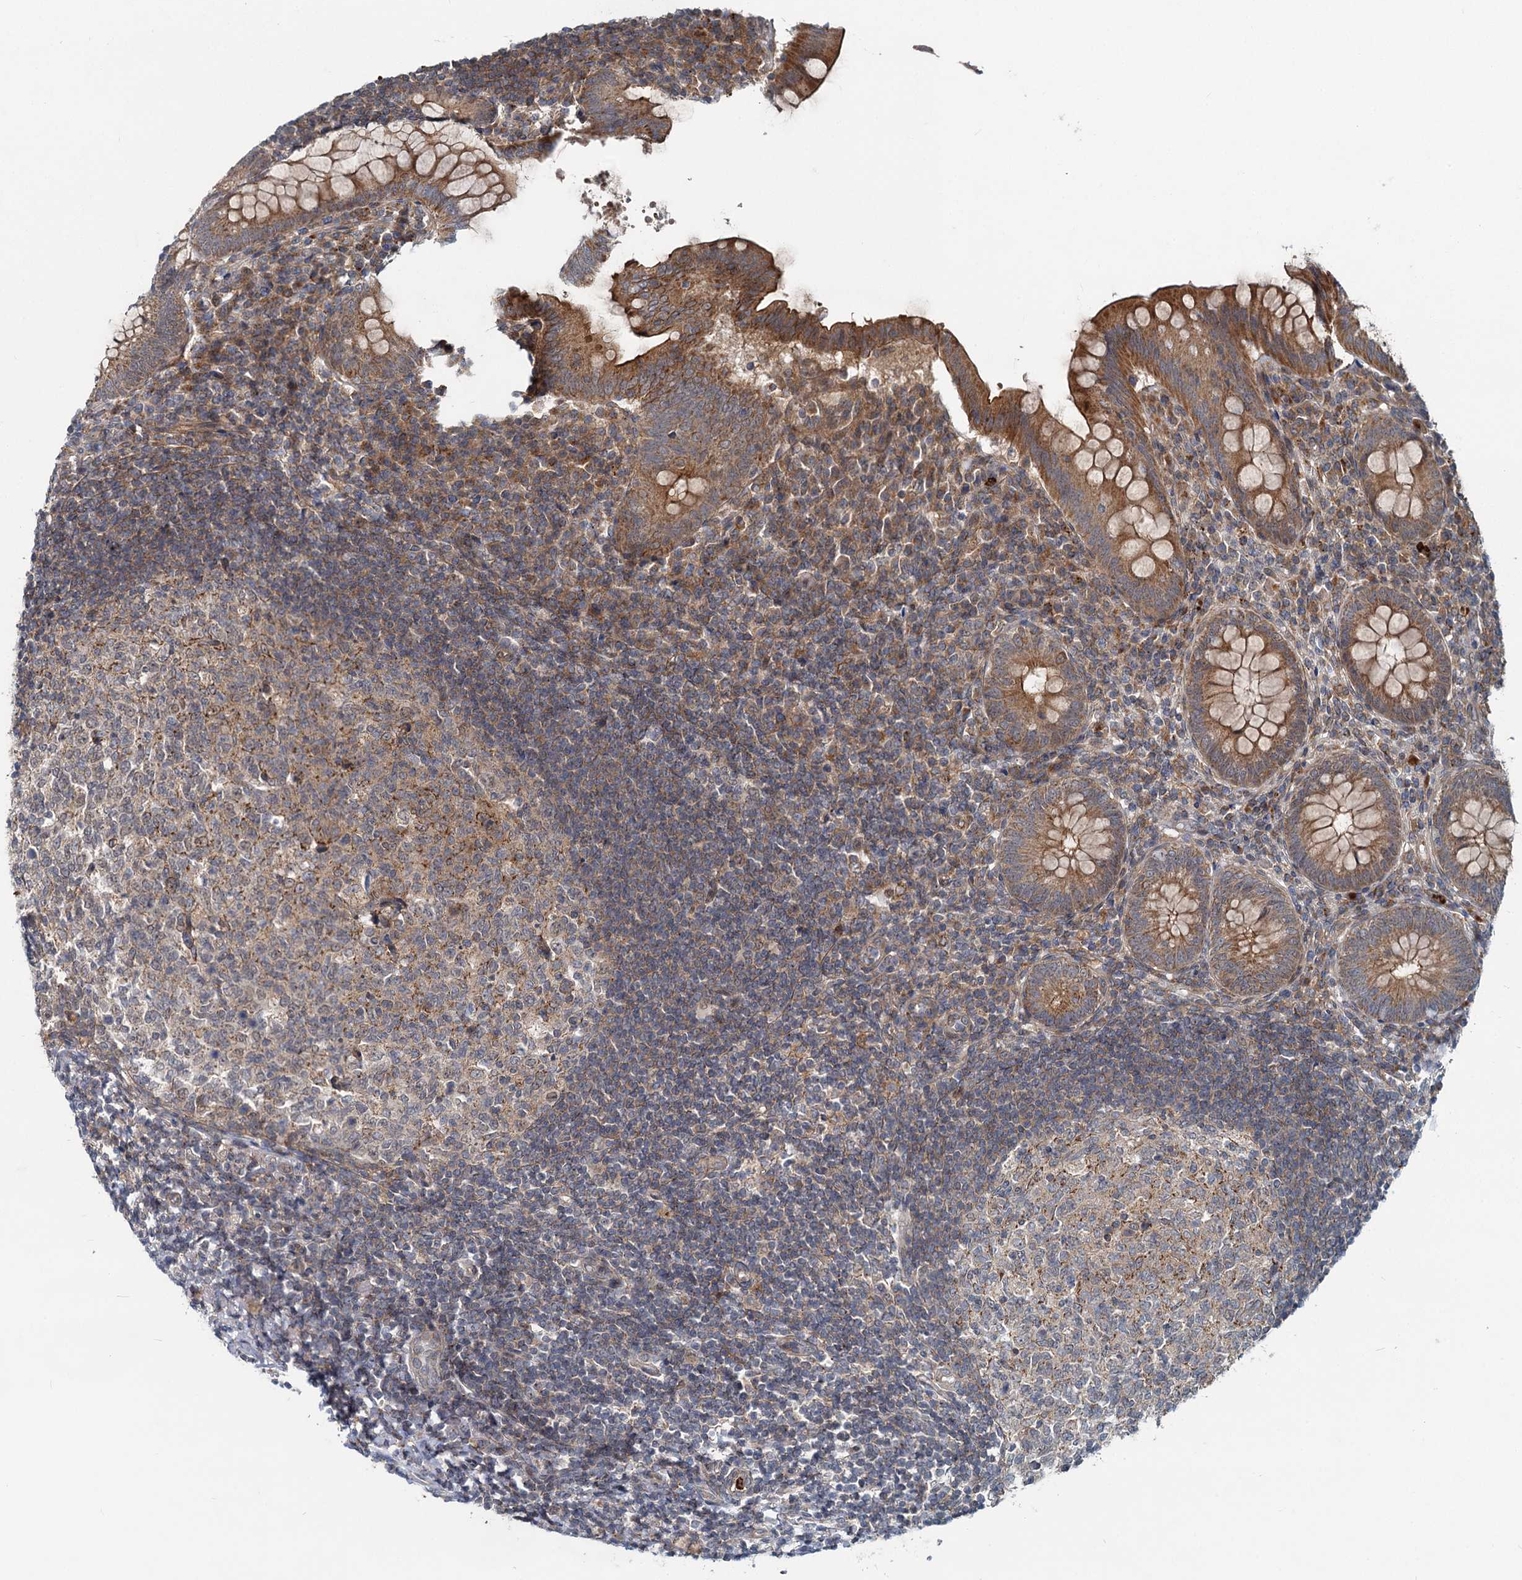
{"staining": {"intensity": "moderate", "quantity": ">75%", "location": "cytoplasmic/membranous"}, "tissue": "appendix", "cell_type": "Glandular cells", "image_type": "normal", "snomed": [{"axis": "morphology", "description": "Normal tissue, NOS"}, {"axis": "topography", "description": "Appendix"}], "caption": "IHC of benign appendix reveals medium levels of moderate cytoplasmic/membranous expression in about >75% of glandular cells. (DAB (3,3'-diaminobenzidine) IHC with brightfield microscopy, high magnification).", "gene": "ADCY2", "patient": {"sex": "female", "age": 33}}